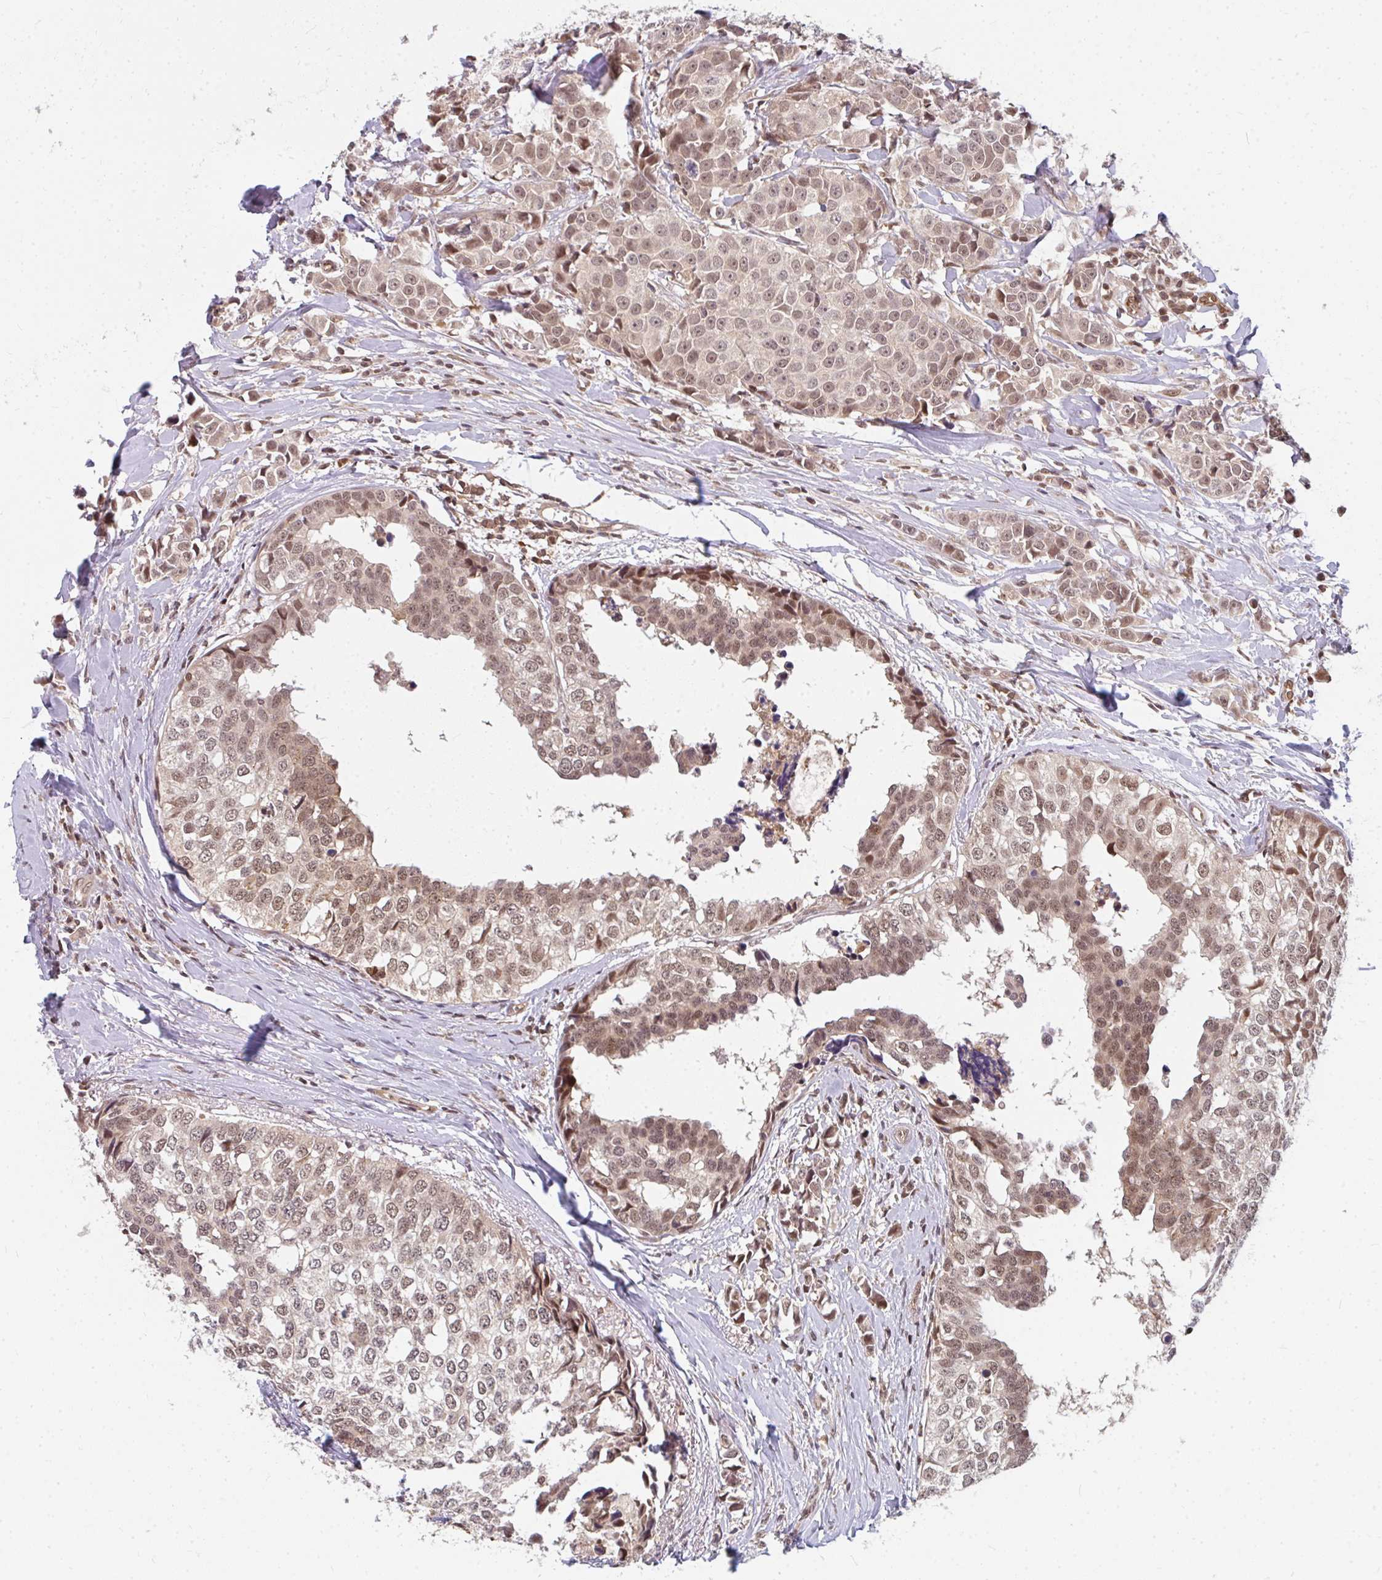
{"staining": {"intensity": "moderate", "quantity": "25%-75%", "location": "nuclear"}, "tissue": "breast cancer", "cell_type": "Tumor cells", "image_type": "cancer", "snomed": [{"axis": "morphology", "description": "Duct carcinoma"}, {"axis": "topography", "description": "Breast"}], "caption": "Breast invasive ductal carcinoma tissue displays moderate nuclear positivity in about 25%-75% of tumor cells, visualized by immunohistochemistry. The protein is shown in brown color, while the nuclei are stained blue.", "gene": "GTF3C6", "patient": {"sex": "female", "age": 80}}